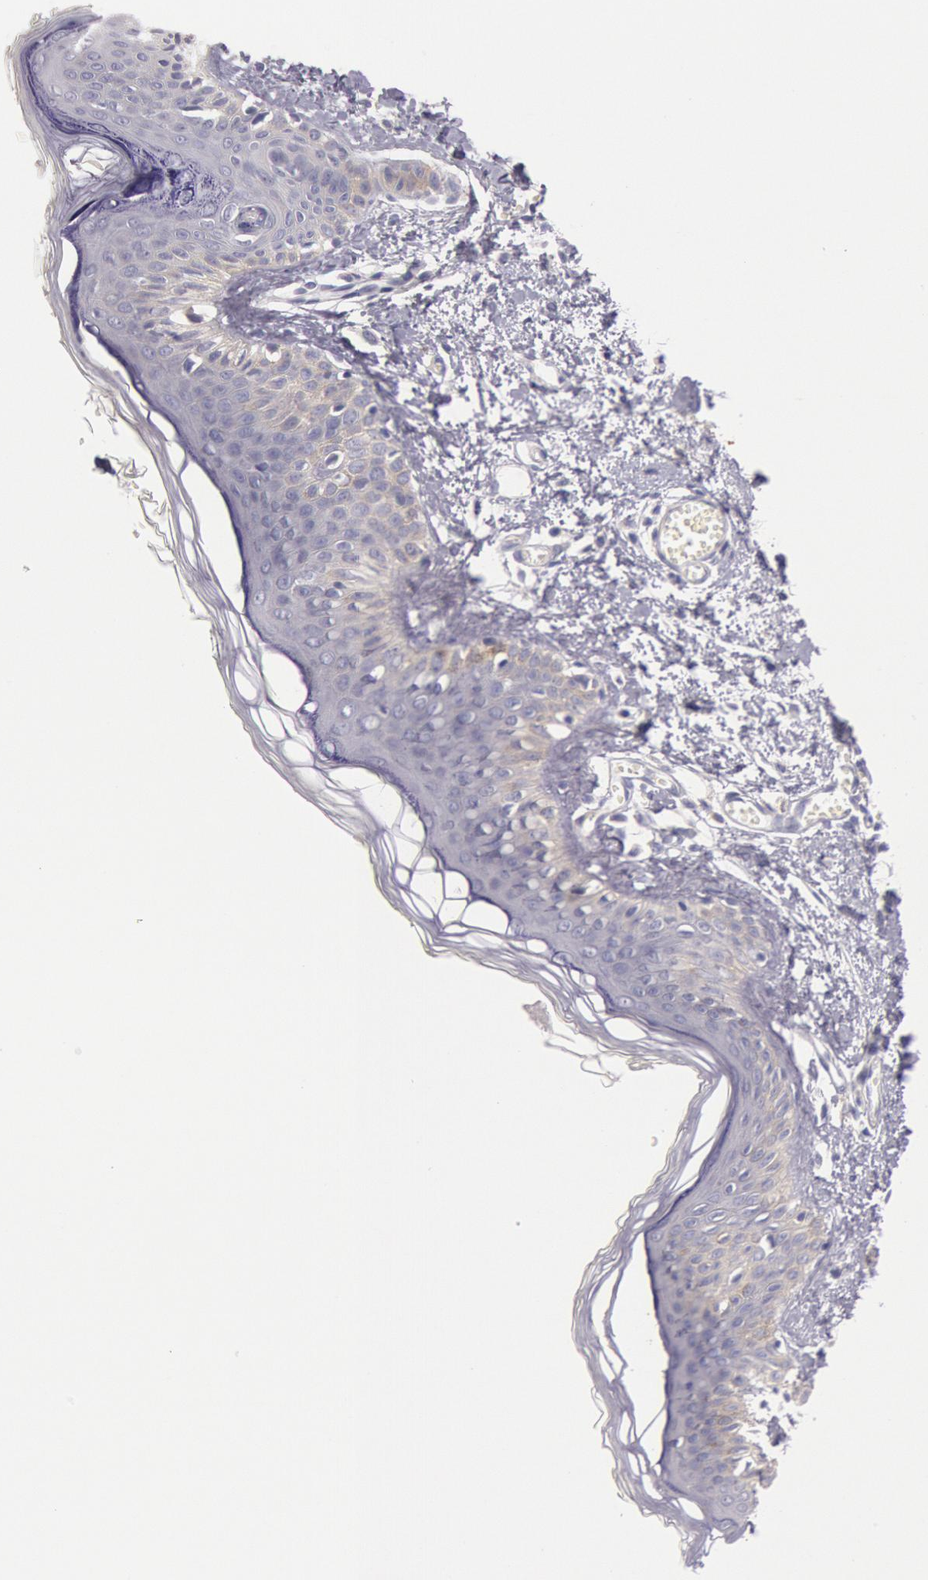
{"staining": {"intensity": "negative", "quantity": "none", "location": "none"}, "tissue": "skin", "cell_type": "Fibroblasts", "image_type": "normal", "snomed": [{"axis": "morphology", "description": "Normal tissue, NOS"}, {"axis": "morphology", "description": "Sarcoma, NOS"}, {"axis": "topography", "description": "Skin"}, {"axis": "topography", "description": "Soft tissue"}], "caption": "Immunohistochemical staining of benign human skin shows no significant expression in fibroblasts.", "gene": "EGFR", "patient": {"sex": "female", "age": 51}}